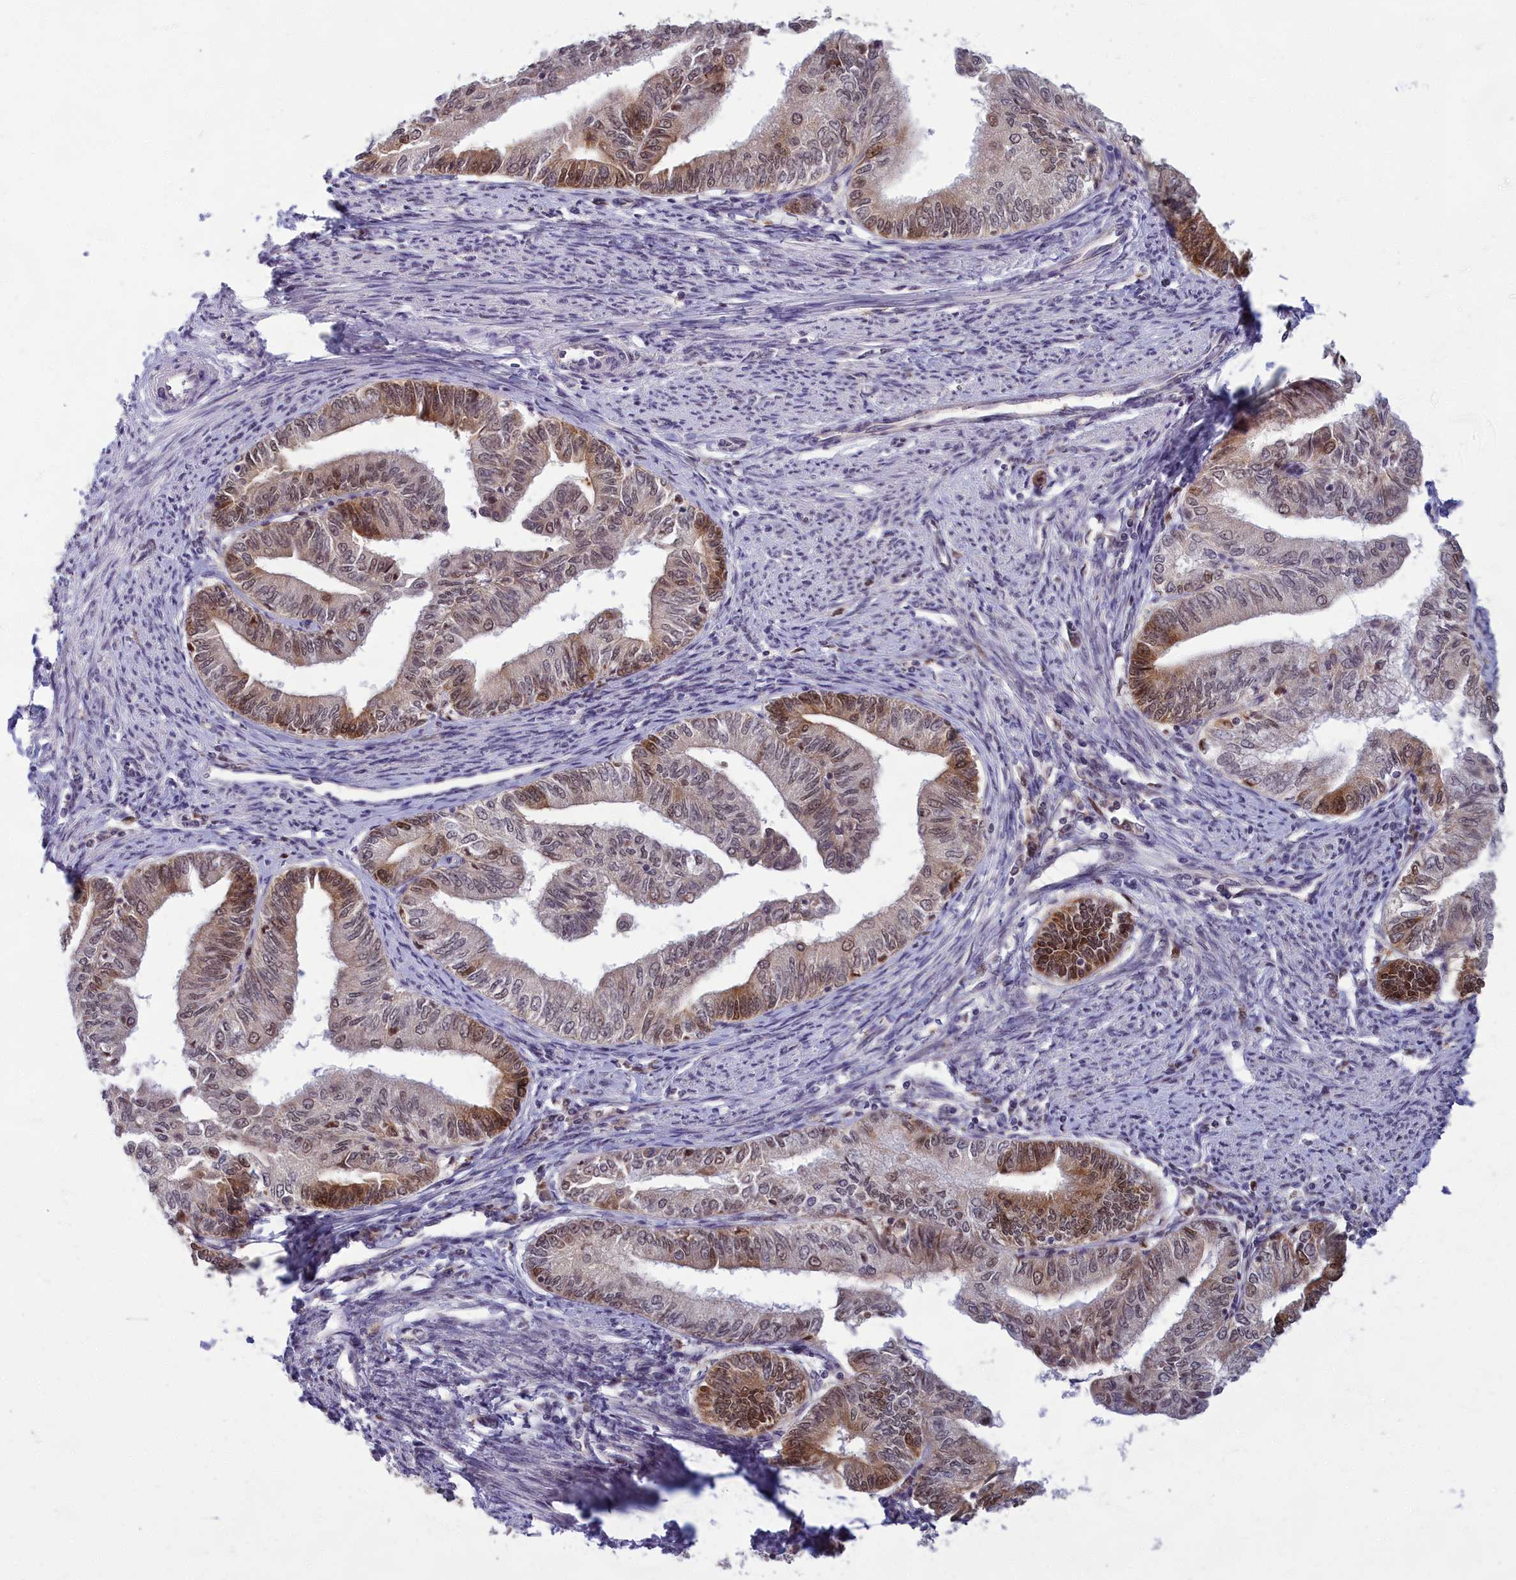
{"staining": {"intensity": "moderate", "quantity": "25%-75%", "location": "cytoplasmic/membranous,nuclear"}, "tissue": "endometrial cancer", "cell_type": "Tumor cells", "image_type": "cancer", "snomed": [{"axis": "morphology", "description": "Adenocarcinoma, NOS"}, {"axis": "topography", "description": "Endometrium"}], "caption": "IHC (DAB) staining of endometrial adenocarcinoma shows moderate cytoplasmic/membranous and nuclear protein expression in approximately 25%-75% of tumor cells.", "gene": "EARS2", "patient": {"sex": "female", "age": 66}}